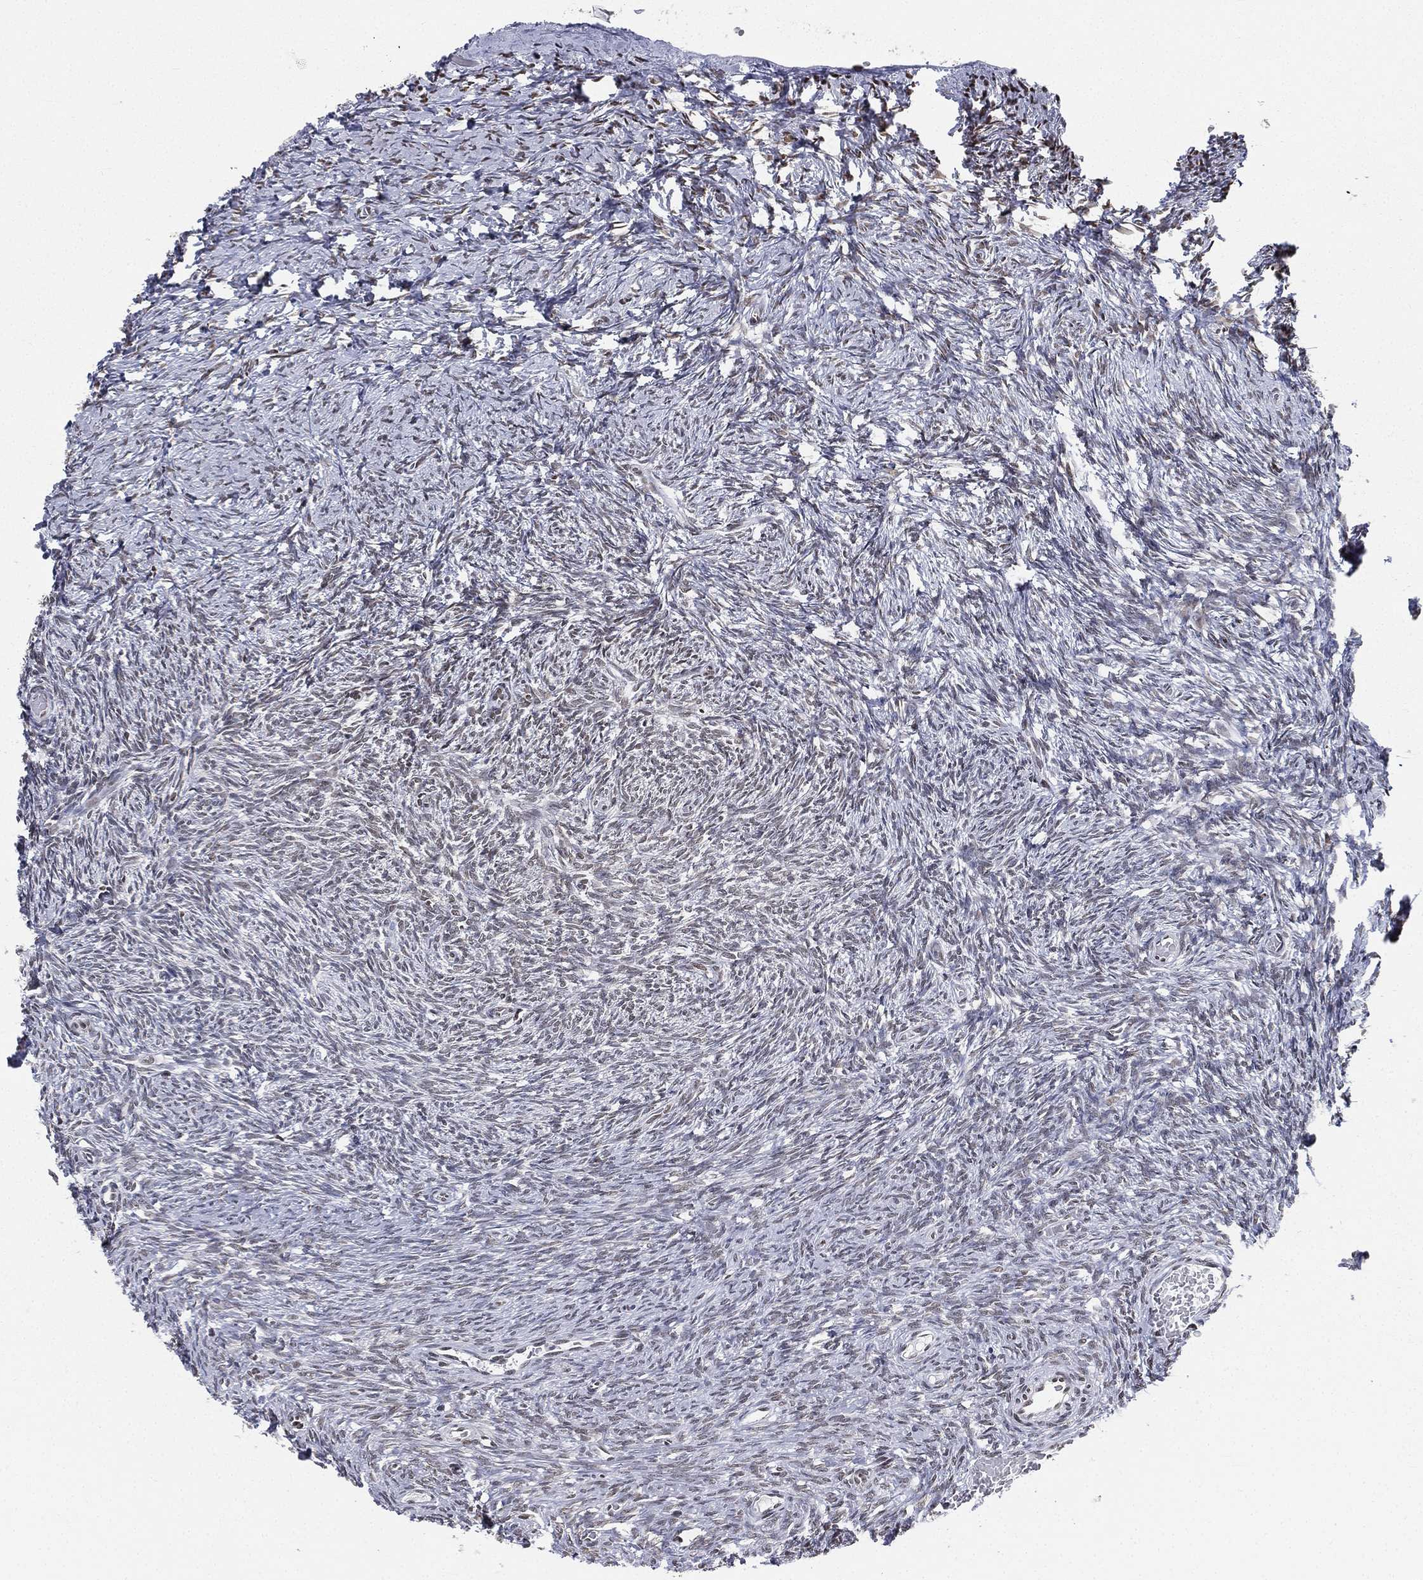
{"staining": {"intensity": "negative", "quantity": "none", "location": "none"}, "tissue": "ovary", "cell_type": "Follicle cells", "image_type": "normal", "snomed": [{"axis": "morphology", "description": "Normal tissue, NOS"}, {"axis": "topography", "description": "Ovary"}], "caption": "The image shows no staining of follicle cells in unremarkable ovary. The staining was performed using DAB (3,3'-diaminobenzidine) to visualize the protein expression in brown, while the nuclei were stained in blue with hematoxylin (Magnification: 20x).", "gene": "FUBP3", "patient": {"sex": "female", "age": 39}}